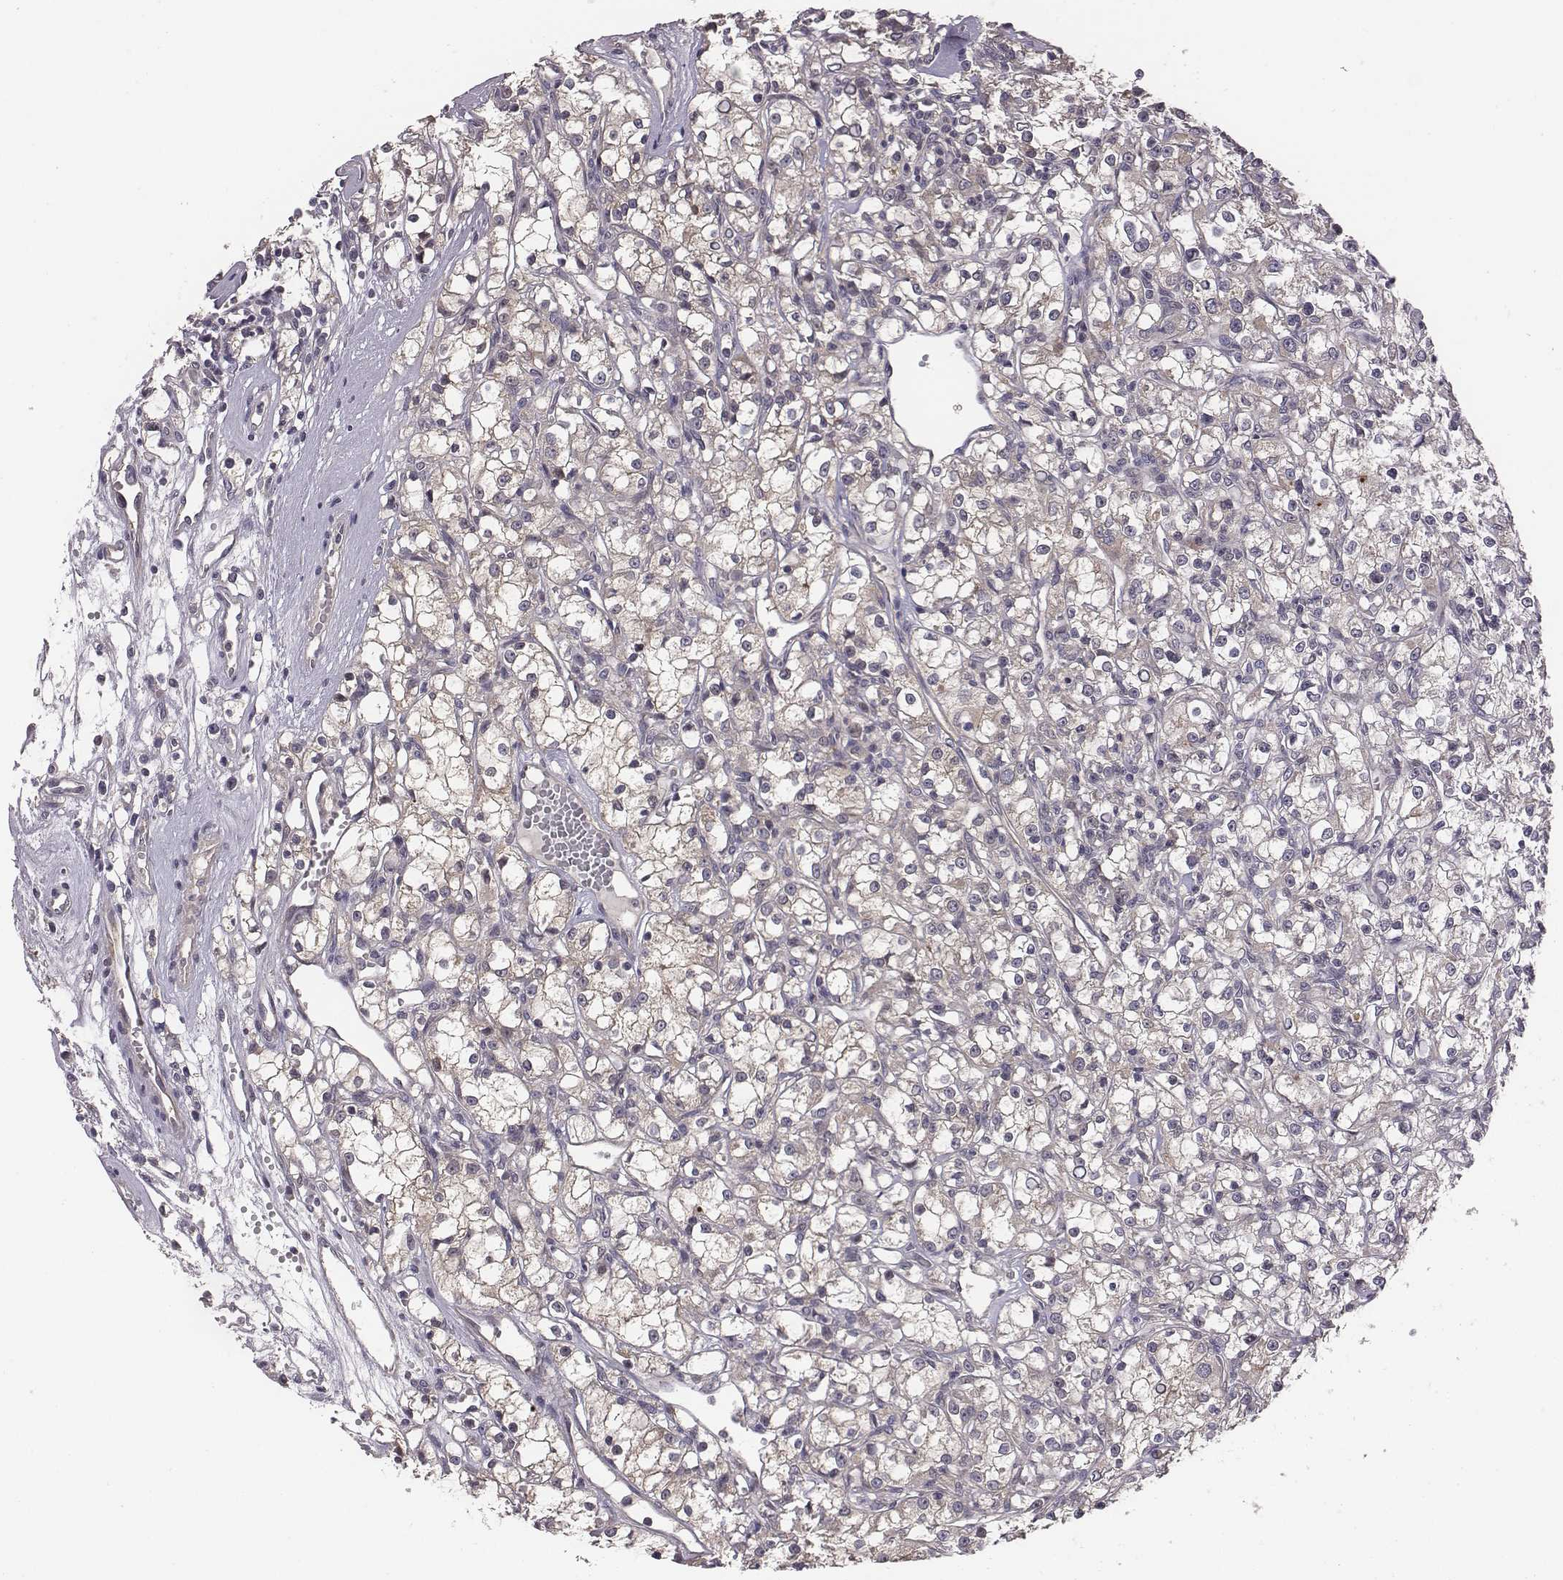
{"staining": {"intensity": "negative", "quantity": "none", "location": "none"}, "tissue": "renal cancer", "cell_type": "Tumor cells", "image_type": "cancer", "snomed": [{"axis": "morphology", "description": "Adenocarcinoma, NOS"}, {"axis": "topography", "description": "Kidney"}], "caption": "Immunohistochemistry (IHC) of renal adenocarcinoma exhibits no positivity in tumor cells. Nuclei are stained in blue.", "gene": "SMURF2", "patient": {"sex": "female", "age": 59}}